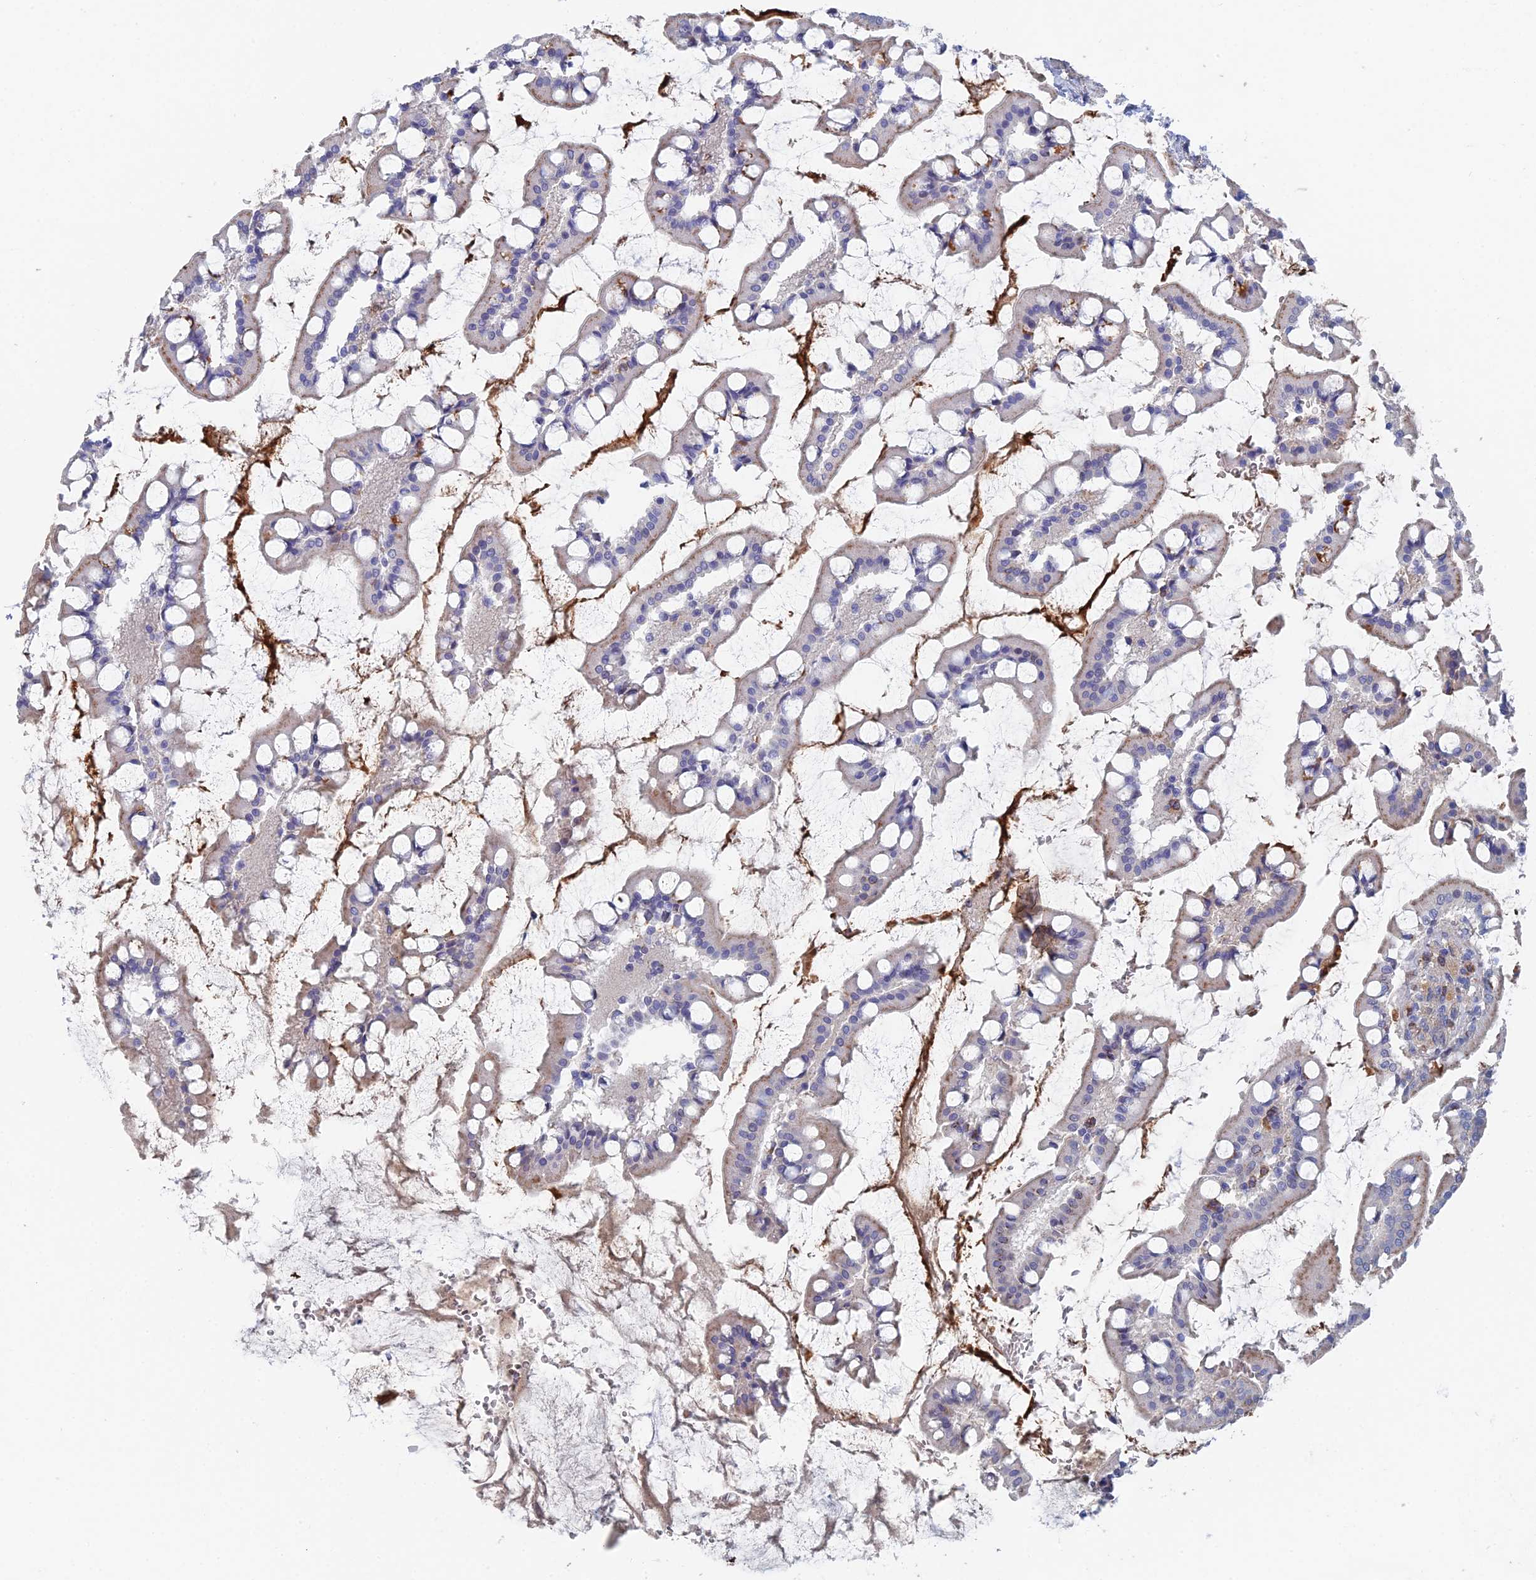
{"staining": {"intensity": "weak", "quantity": "25%-75%", "location": "cytoplasmic/membranous"}, "tissue": "small intestine", "cell_type": "Glandular cells", "image_type": "normal", "snomed": [{"axis": "morphology", "description": "Normal tissue, NOS"}, {"axis": "topography", "description": "Small intestine"}], "caption": "Immunohistochemistry (IHC) image of benign human small intestine stained for a protein (brown), which exhibits low levels of weak cytoplasmic/membranous expression in about 25%-75% of glandular cells.", "gene": "ARAP3", "patient": {"sex": "male", "age": 52}}